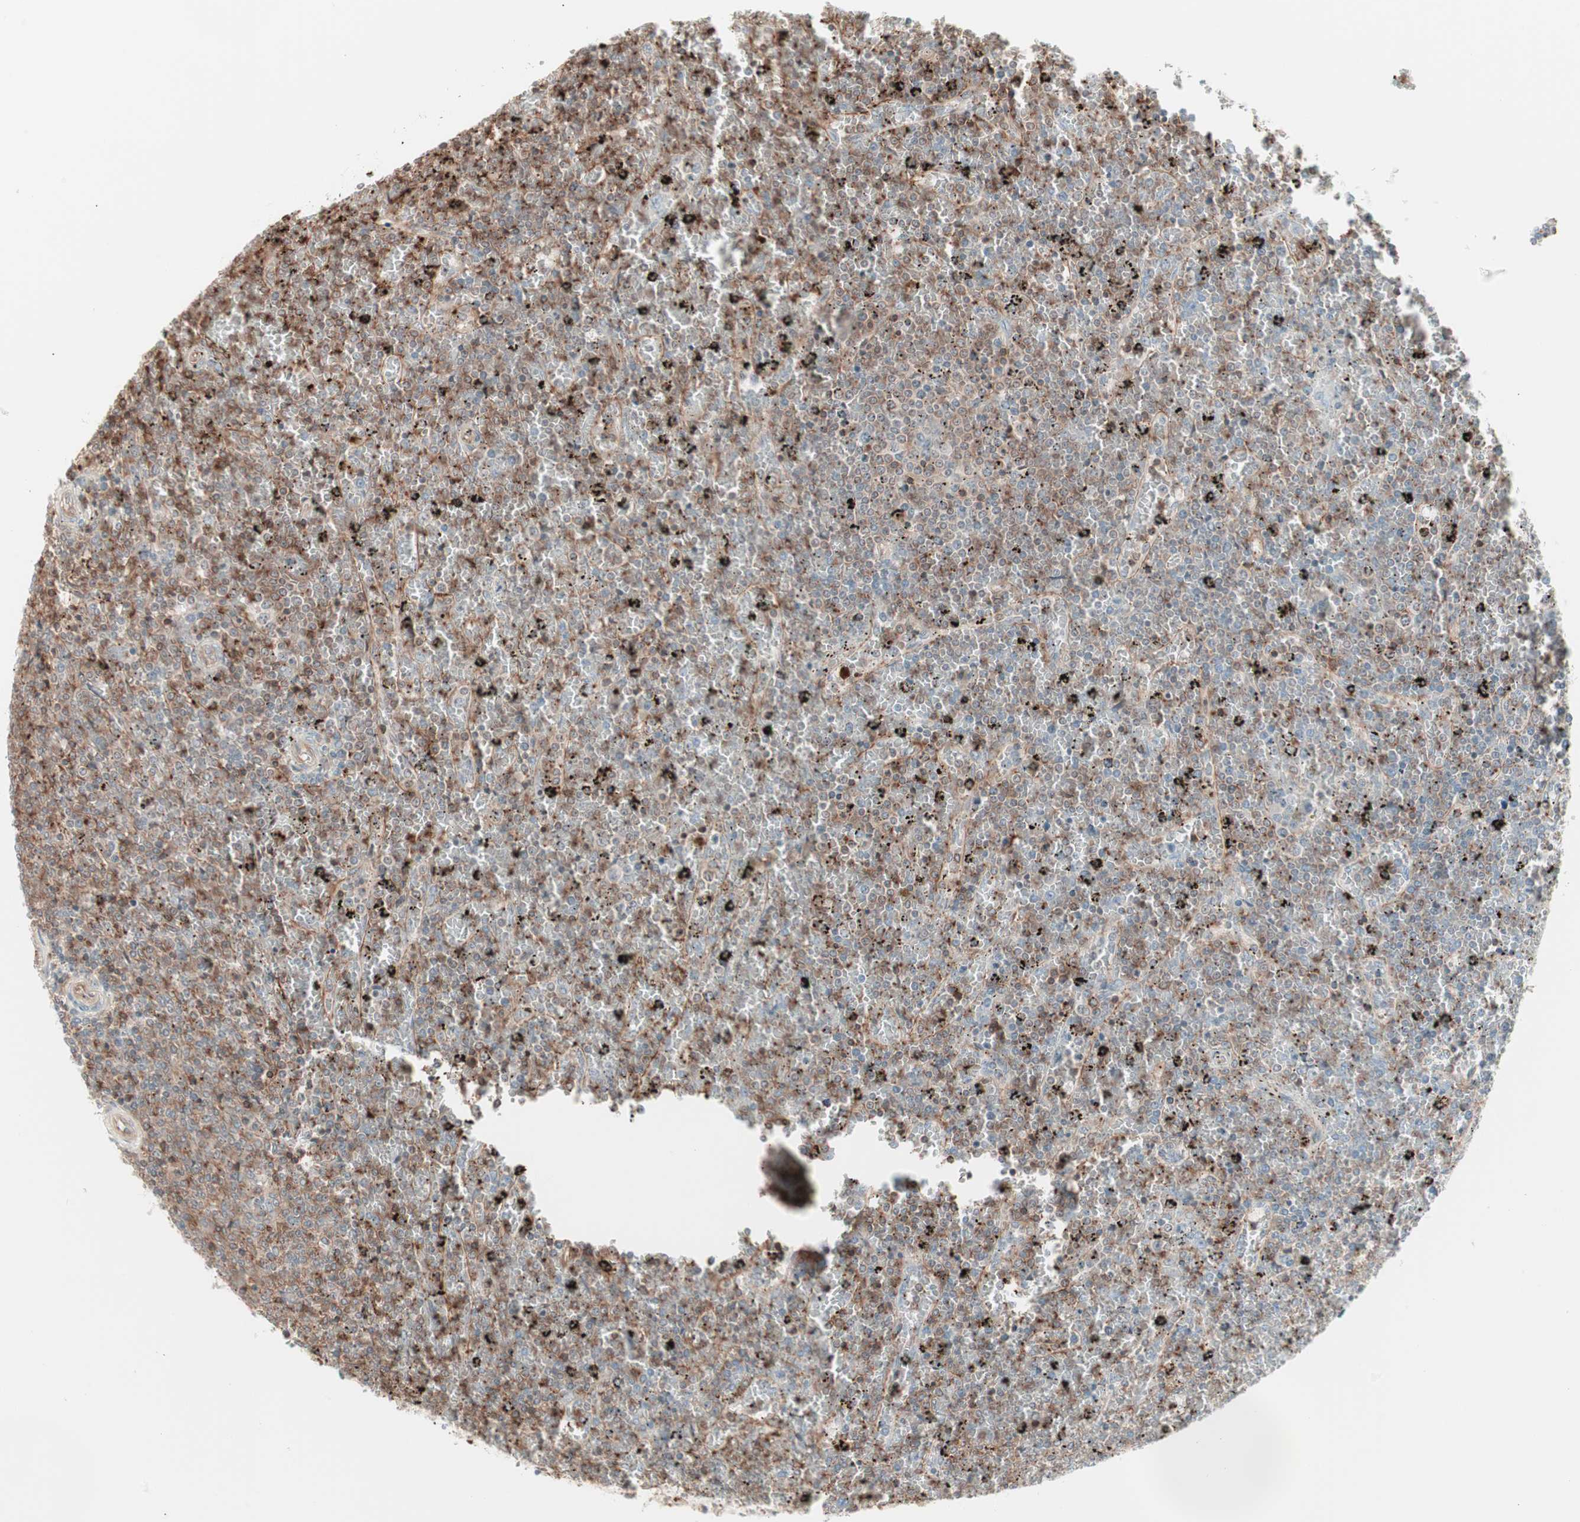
{"staining": {"intensity": "moderate", "quantity": "25%-75%", "location": "cytoplasmic/membranous"}, "tissue": "lymphoma", "cell_type": "Tumor cells", "image_type": "cancer", "snomed": [{"axis": "morphology", "description": "Malignant lymphoma, non-Hodgkin's type, Low grade"}, {"axis": "topography", "description": "Spleen"}], "caption": "Immunohistochemical staining of lymphoma demonstrates medium levels of moderate cytoplasmic/membranous protein staining in about 25%-75% of tumor cells.", "gene": "TCP11L1", "patient": {"sex": "female", "age": 77}}